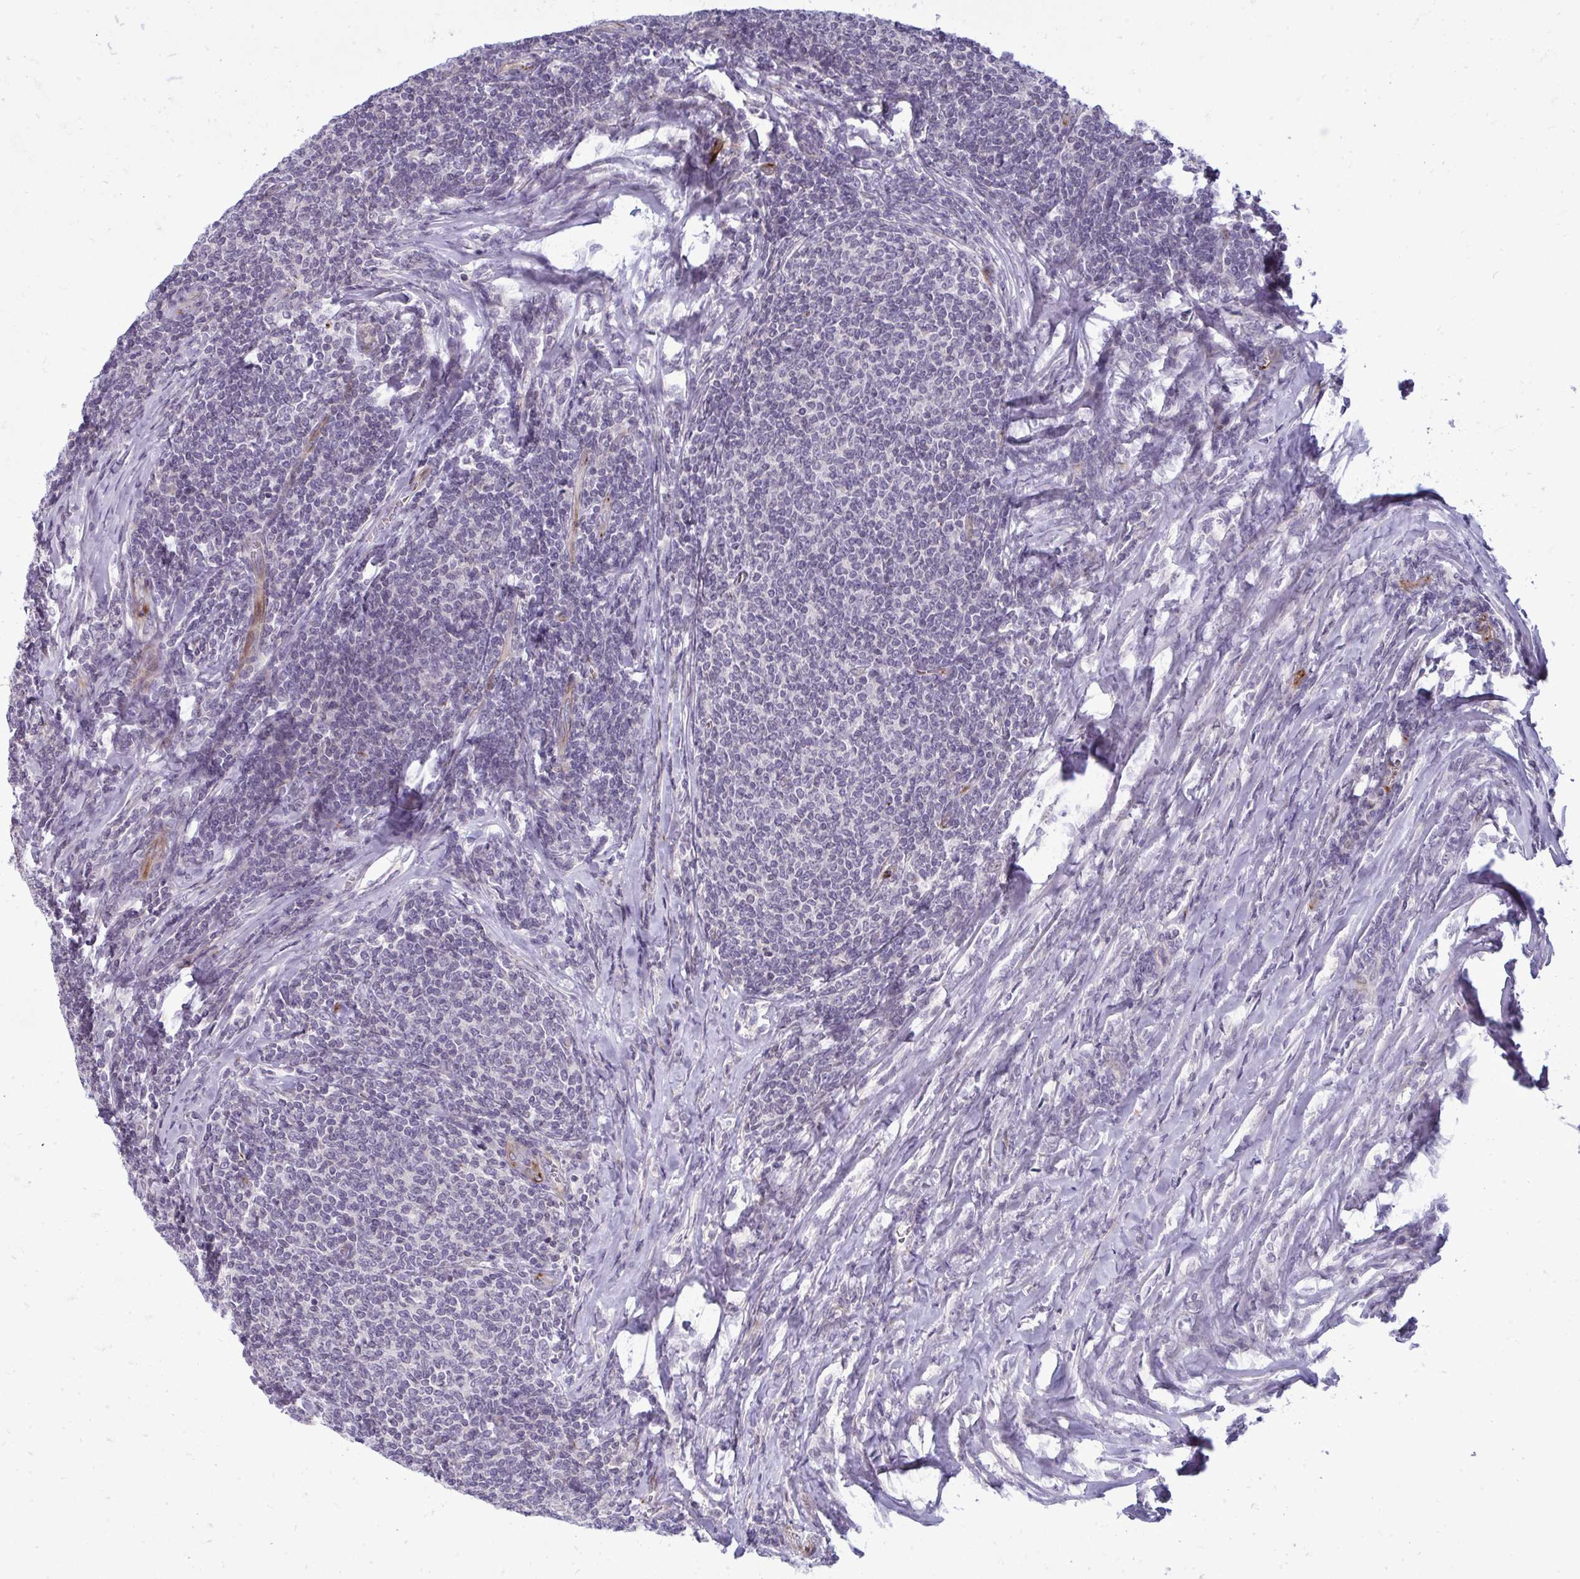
{"staining": {"intensity": "negative", "quantity": "none", "location": "none"}, "tissue": "lymphoma", "cell_type": "Tumor cells", "image_type": "cancer", "snomed": [{"axis": "morphology", "description": "Malignant lymphoma, non-Hodgkin's type, Low grade"}, {"axis": "topography", "description": "Lymph node"}], "caption": "Immunohistochemical staining of human lymphoma demonstrates no significant staining in tumor cells.", "gene": "SLC14A1", "patient": {"sex": "male", "age": 52}}